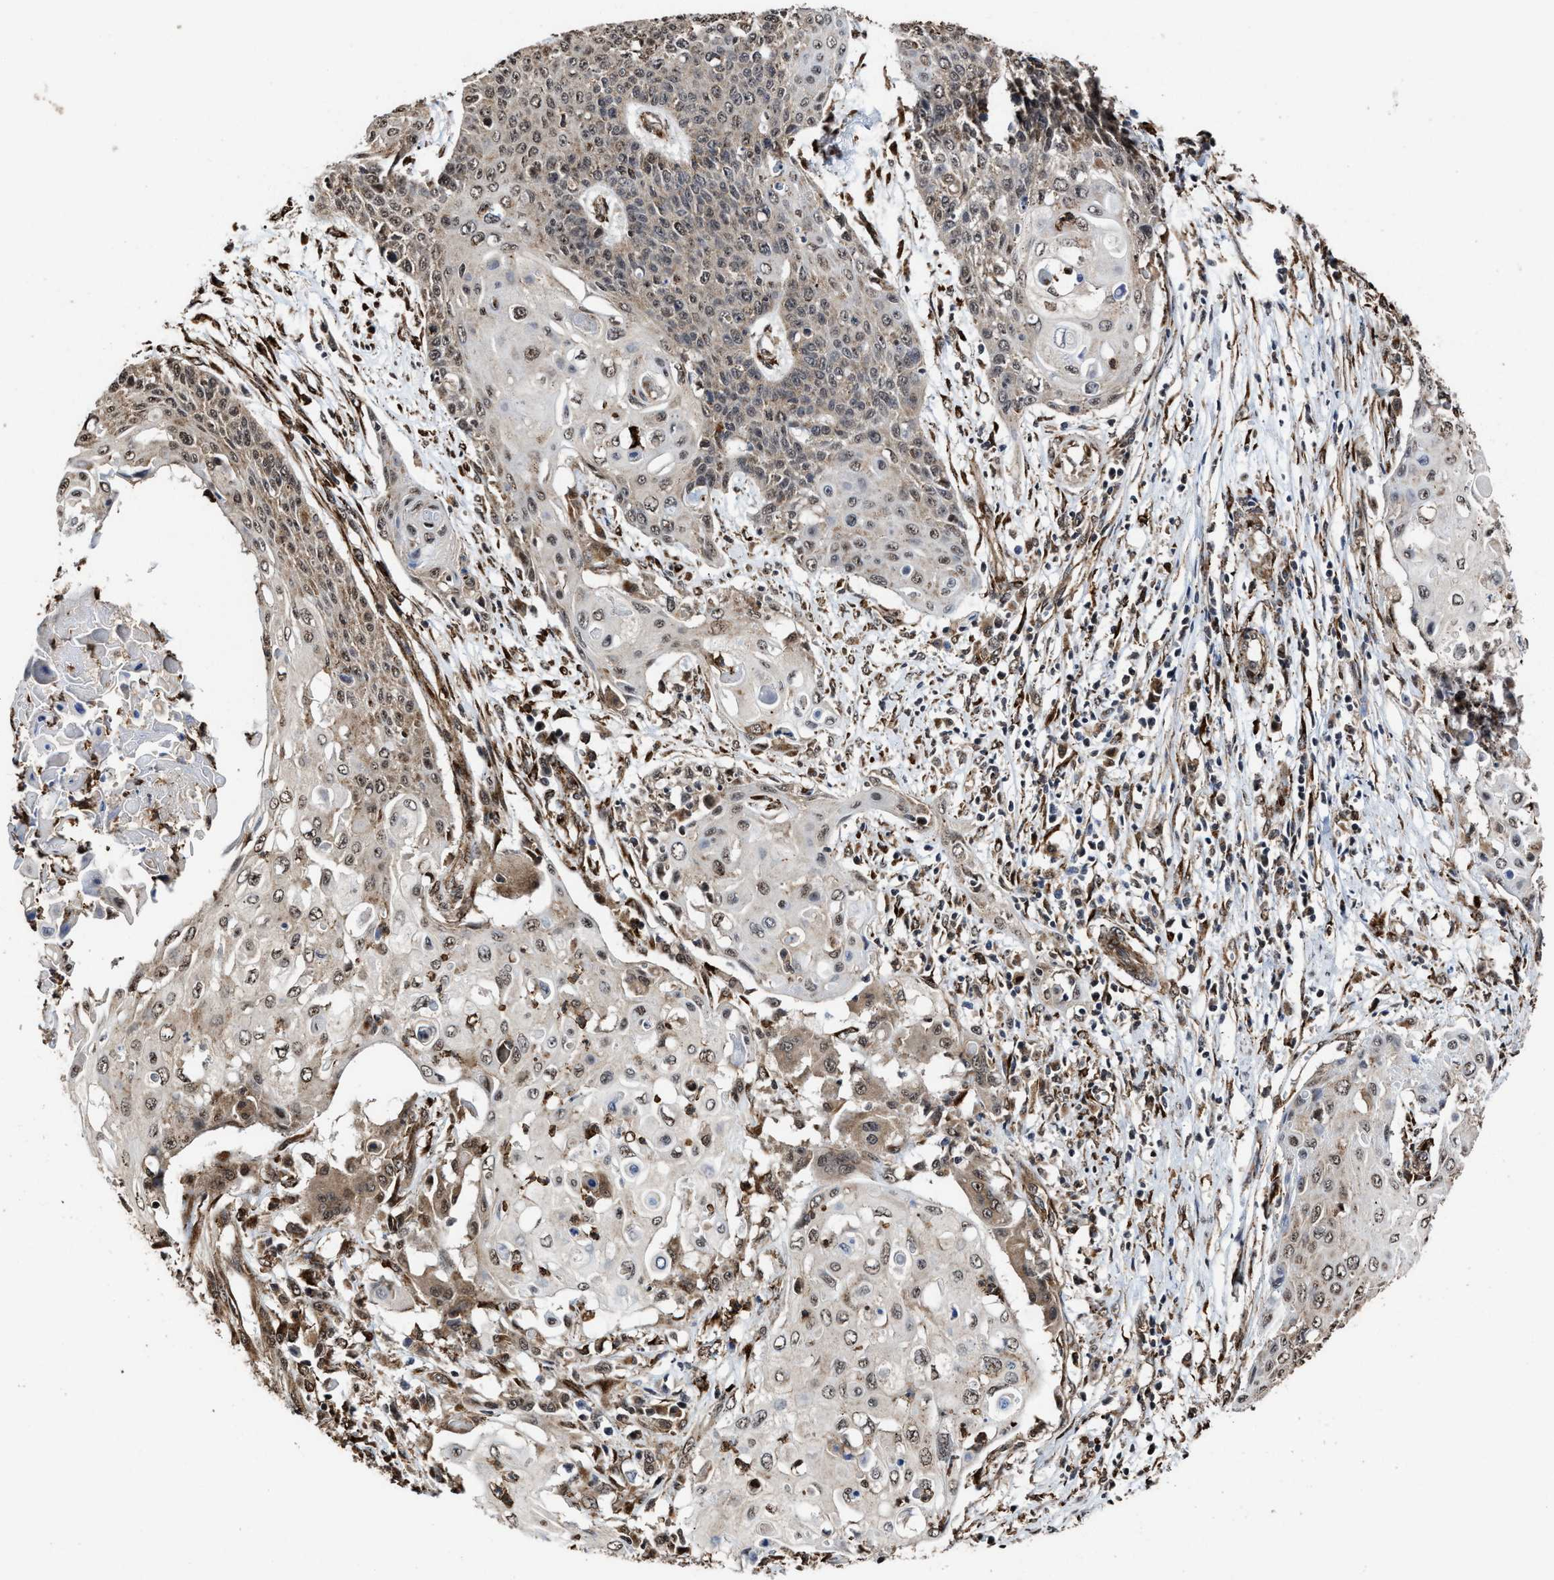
{"staining": {"intensity": "weak", "quantity": "25%-75%", "location": "cytoplasmic/membranous,nuclear"}, "tissue": "cervical cancer", "cell_type": "Tumor cells", "image_type": "cancer", "snomed": [{"axis": "morphology", "description": "Squamous cell carcinoma, NOS"}, {"axis": "topography", "description": "Cervix"}], "caption": "Brown immunohistochemical staining in cervical cancer demonstrates weak cytoplasmic/membranous and nuclear positivity in approximately 25%-75% of tumor cells. Nuclei are stained in blue.", "gene": "SEPTIN2", "patient": {"sex": "female", "age": 39}}